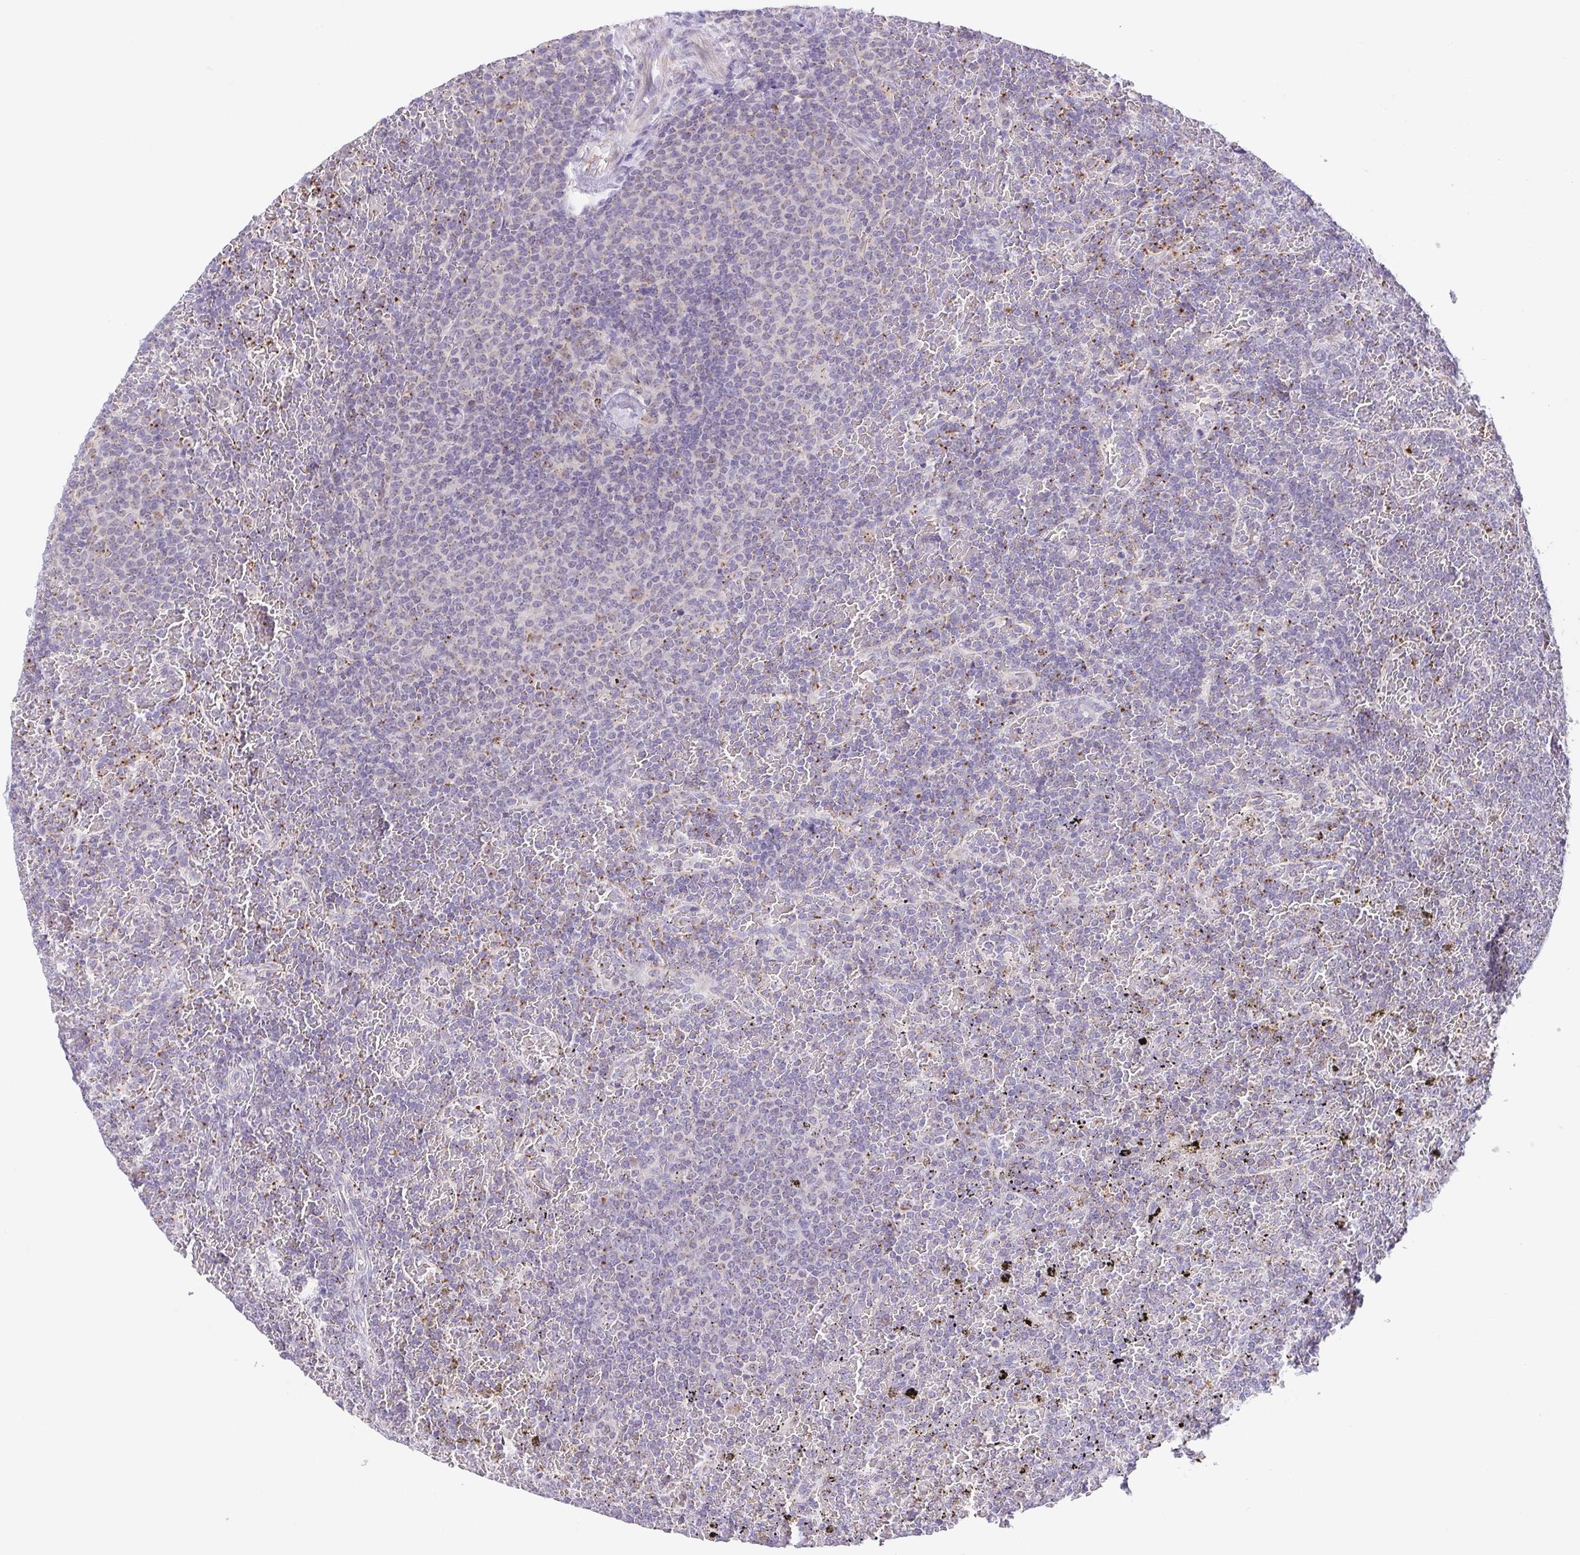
{"staining": {"intensity": "negative", "quantity": "none", "location": "none"}, "tissue": "lymphoma", "cell_type": "Tumor cells", "image_type": "cancer", "snomed": [{"axis": "morphology", "description": "Malignant lymphoma, non-Hodgkin's type, Low grade"}, {"axis": "topography", "description": "Spleen"}], "caption": "This micrograph is of malignant lymphoma, non-Hodgkin's type (low-grade) stained with IHC to label a protein in brown with the nuclei are counter-stained blue. There is no positivity in tumor cells. Nuclei are stained in blue.", "gene": "SLC13A1", "patient": {"sex": "female", "age": 77}}